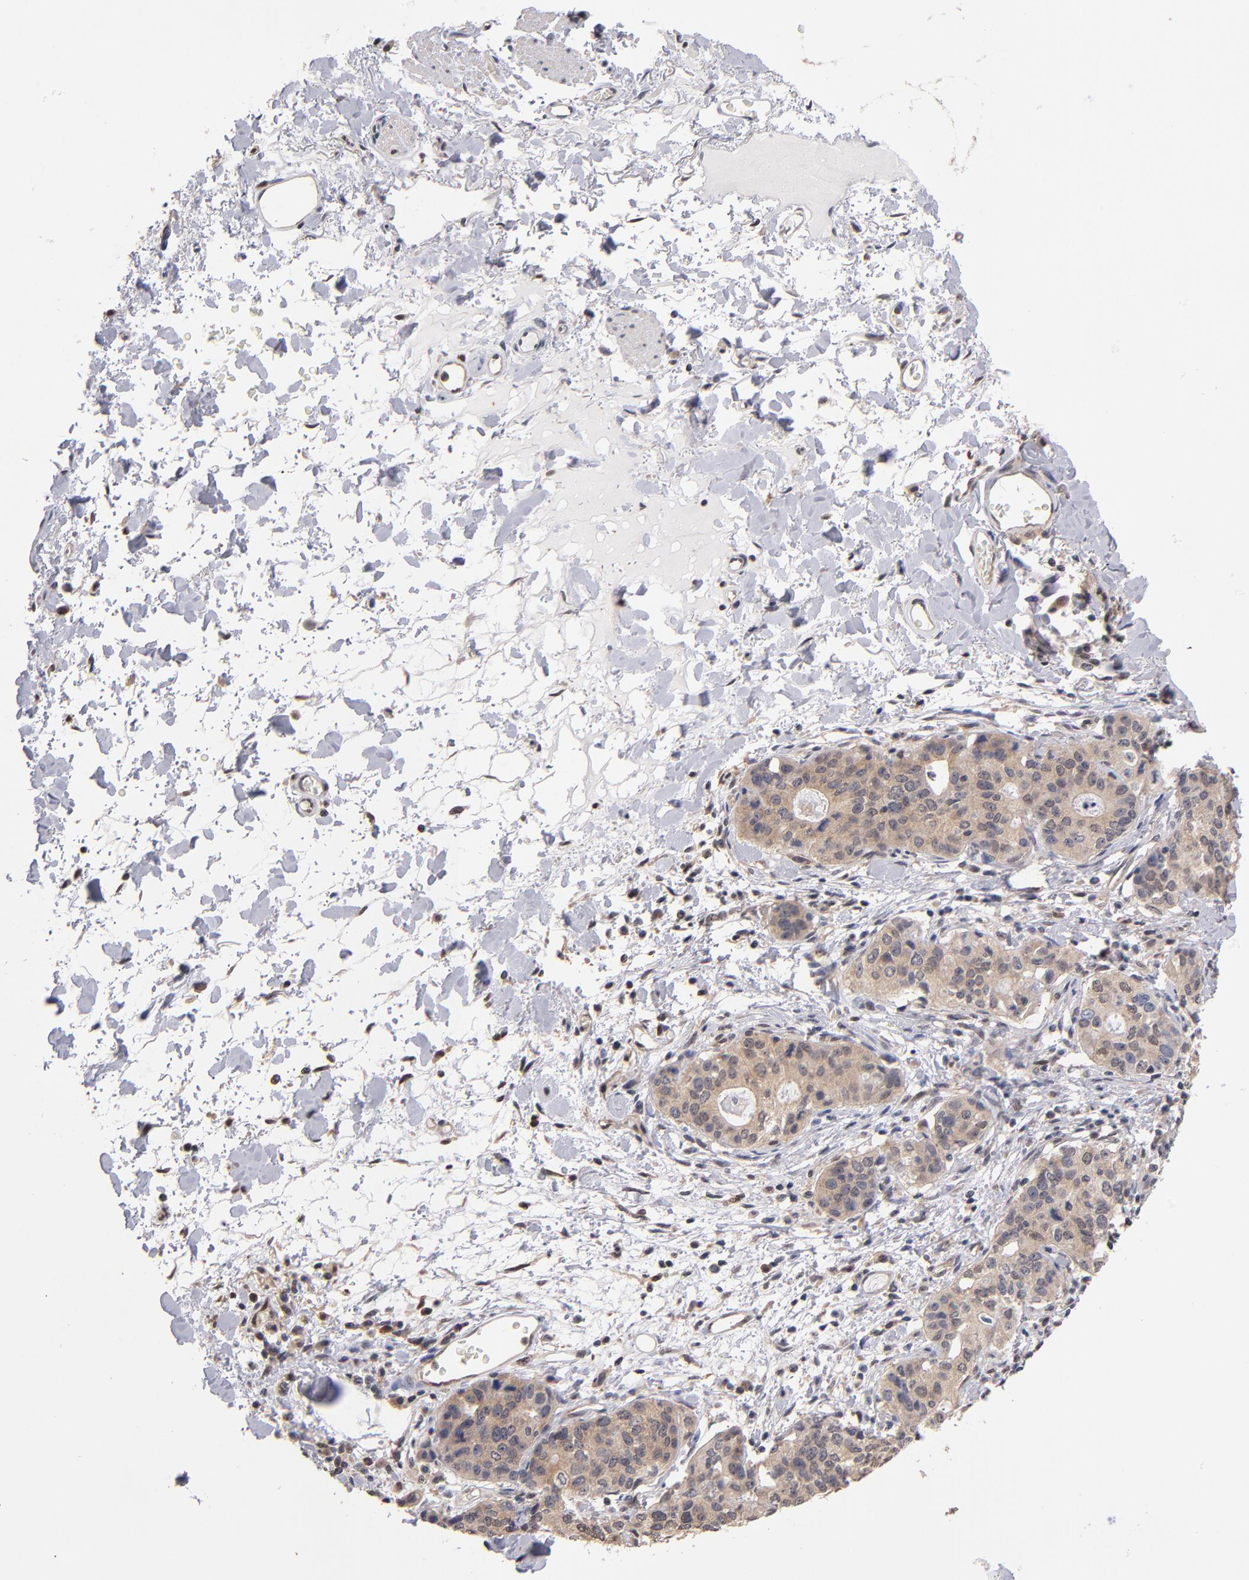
{"staining": {"intensity": "weak", "quantity": ">75%", "location": "cytoplasmic/membranous"}, "tissue": "stomach cancer", "cell_type": "Tumor cells", "image_type": "cancer", "snomed": [{"axis": "morphology", "description": "Adenocarcinoma, NOS"}, {"axis": "topography", "description": "Esophagus"}, {"axis": "topography", "description": "Stomach"}], "caption": "Protein expression analysis of human stomach cancer (adenocarcinoma) reveals weak cytoplasmic/membranous positivity in about >75% of tumor cells.", "gene": "PSMD10", "patient": {"sex": "male", "age": 74}}